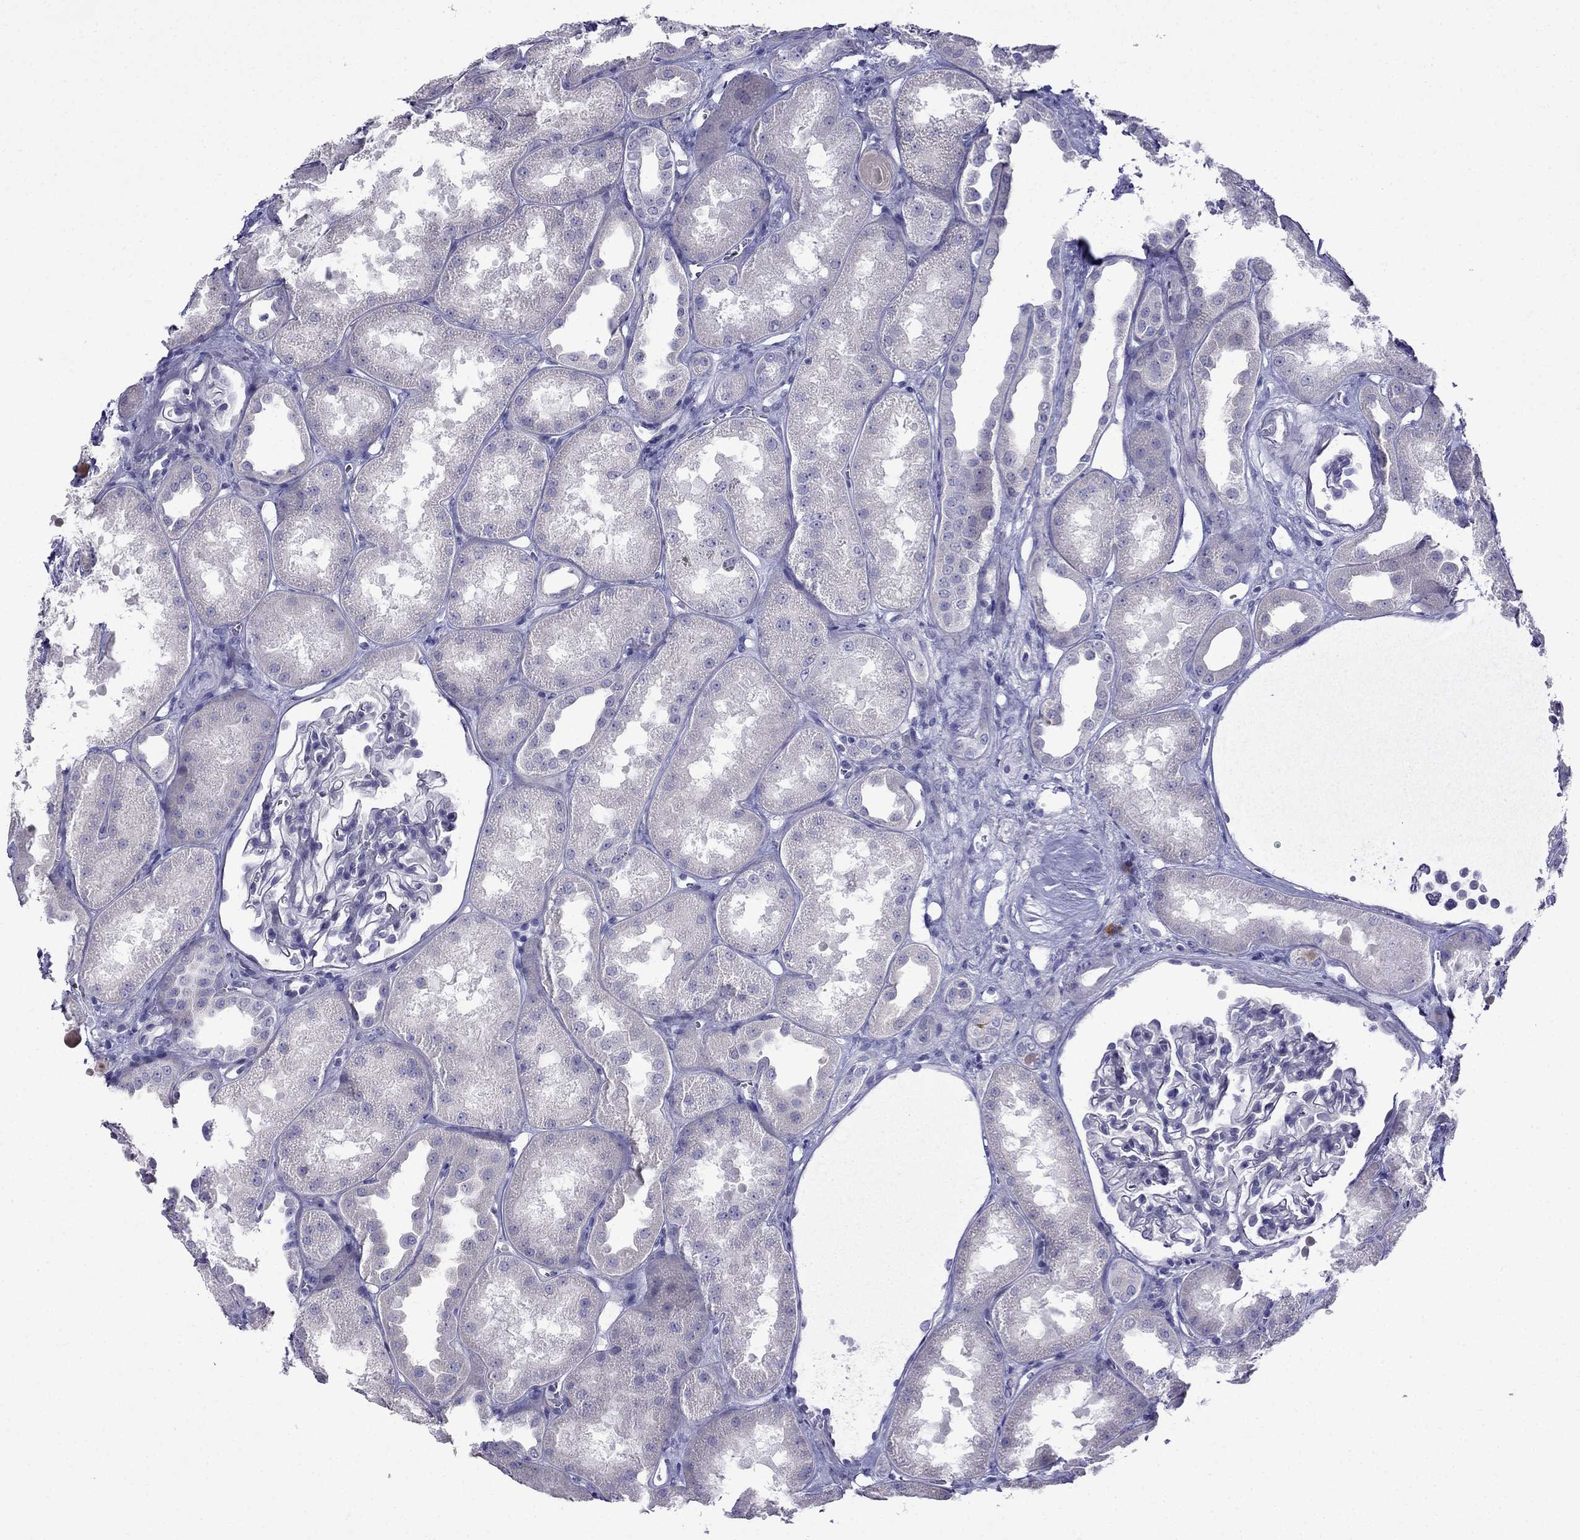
{"staining": {"intensity": "negative", "quantity": "none", "location": "none"}, "tissue": "kidney", "cell_type": "Cells in glomeruli", "image_type": "normal", "snomed": [{"axis": "morphology", "description": "Normal tissue, NOS"}, {"axis": "topography", "description": "Kidney"}], "caption": "IHC of benign kidney exhibits no positivity in cells in glomeruli.", "gene": "PATE1", "patient": {"sex": "male", "age": 61}}